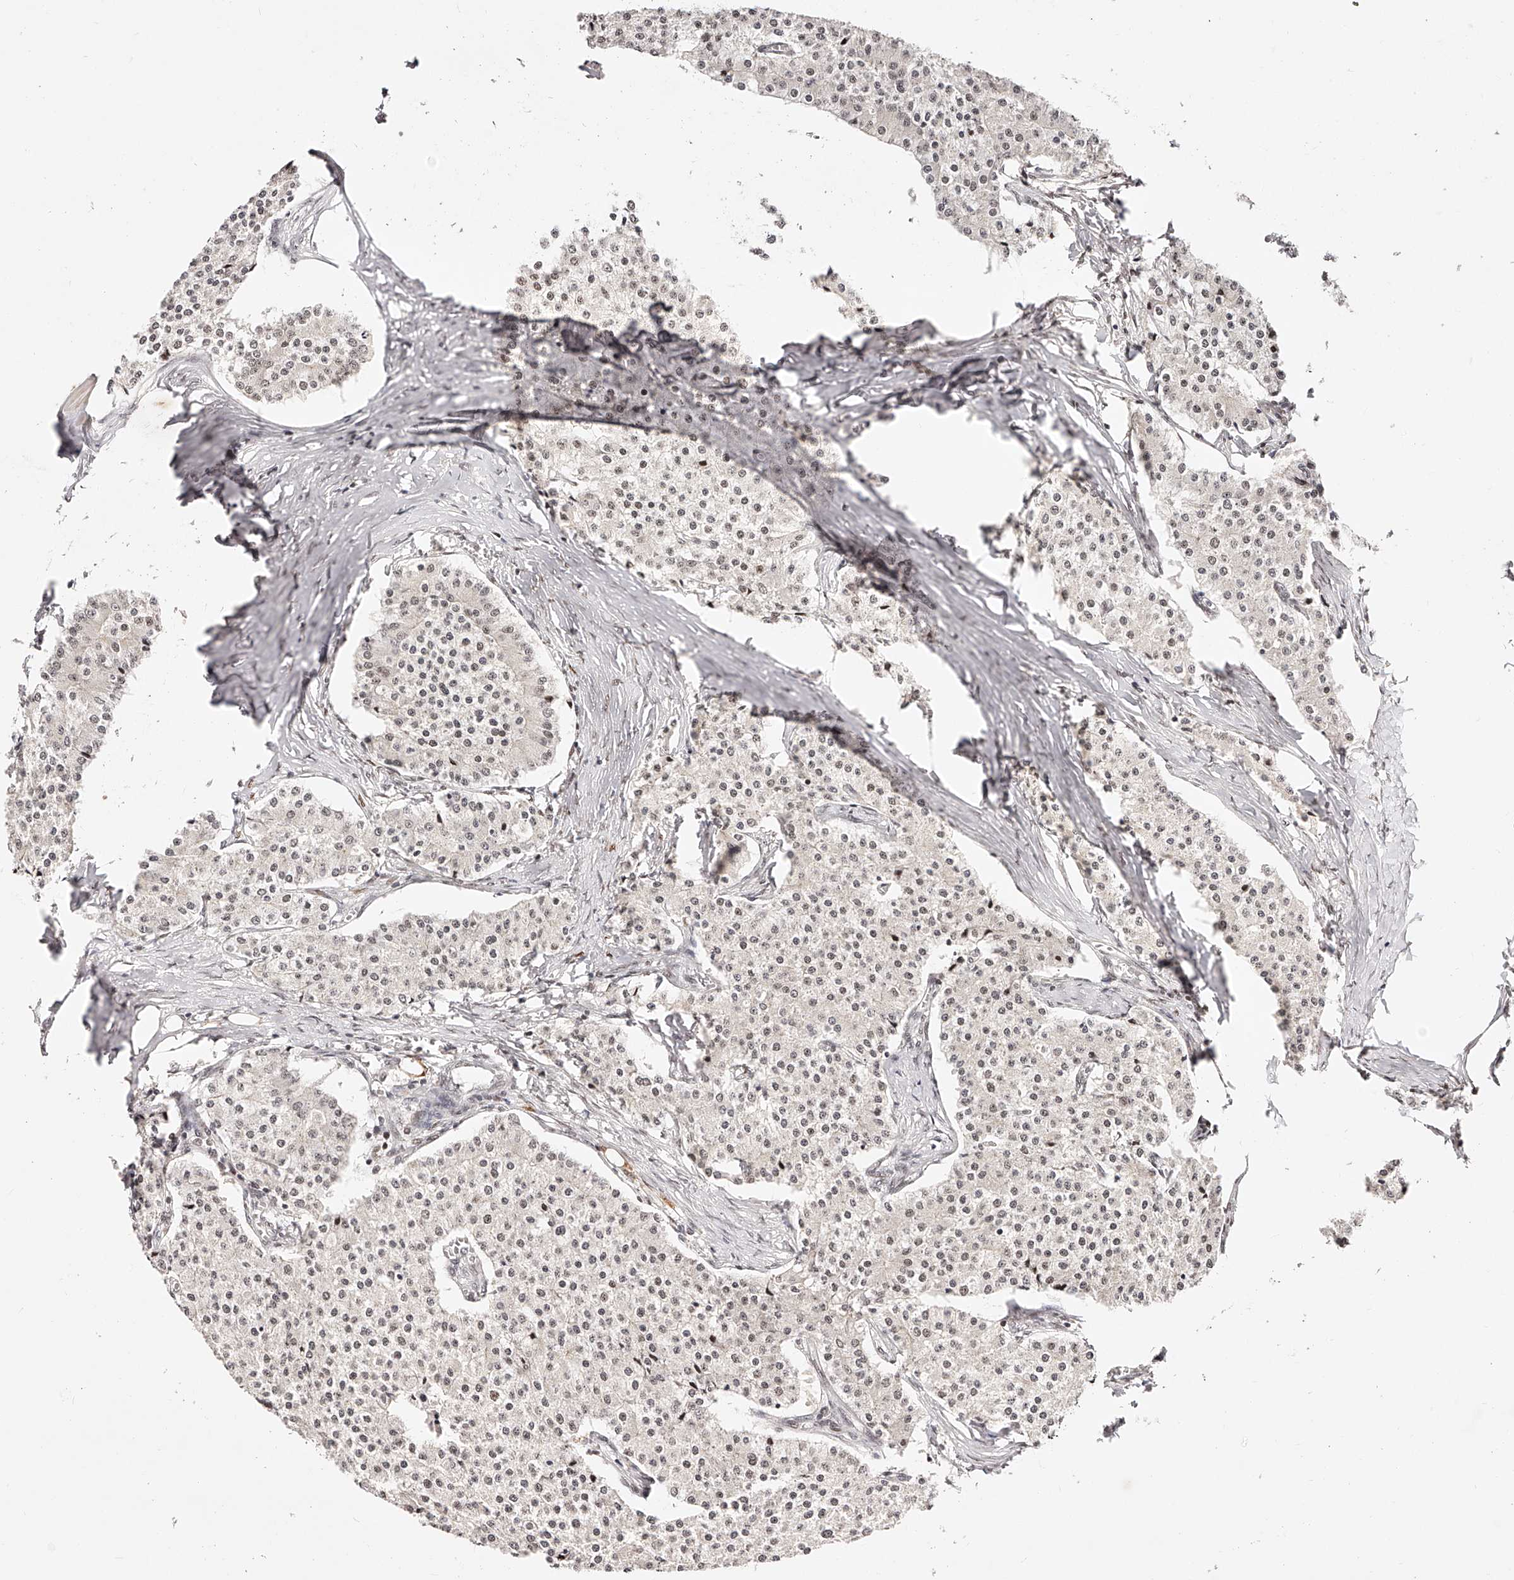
{"staining": {"intensity": "weak", "quantity": "25%-75%", "location": "nuclear"}, "tissue": "carcinoid", "cell_type": "Tumor cells", "image_type": "cancer", "snomed": [{"axis": "morphology", "description": "Carcinoid, malignant, NOS"}, {"axis": "topography", "description": "Colon"}], "caption": "Carcinoid (malignant) stained with a brown dye exhibits weak nuclear positive expression in approximately 25%-75% of tumor cells.", "gene": "USF3", "patient": {"sex": "female", "age": 52}}